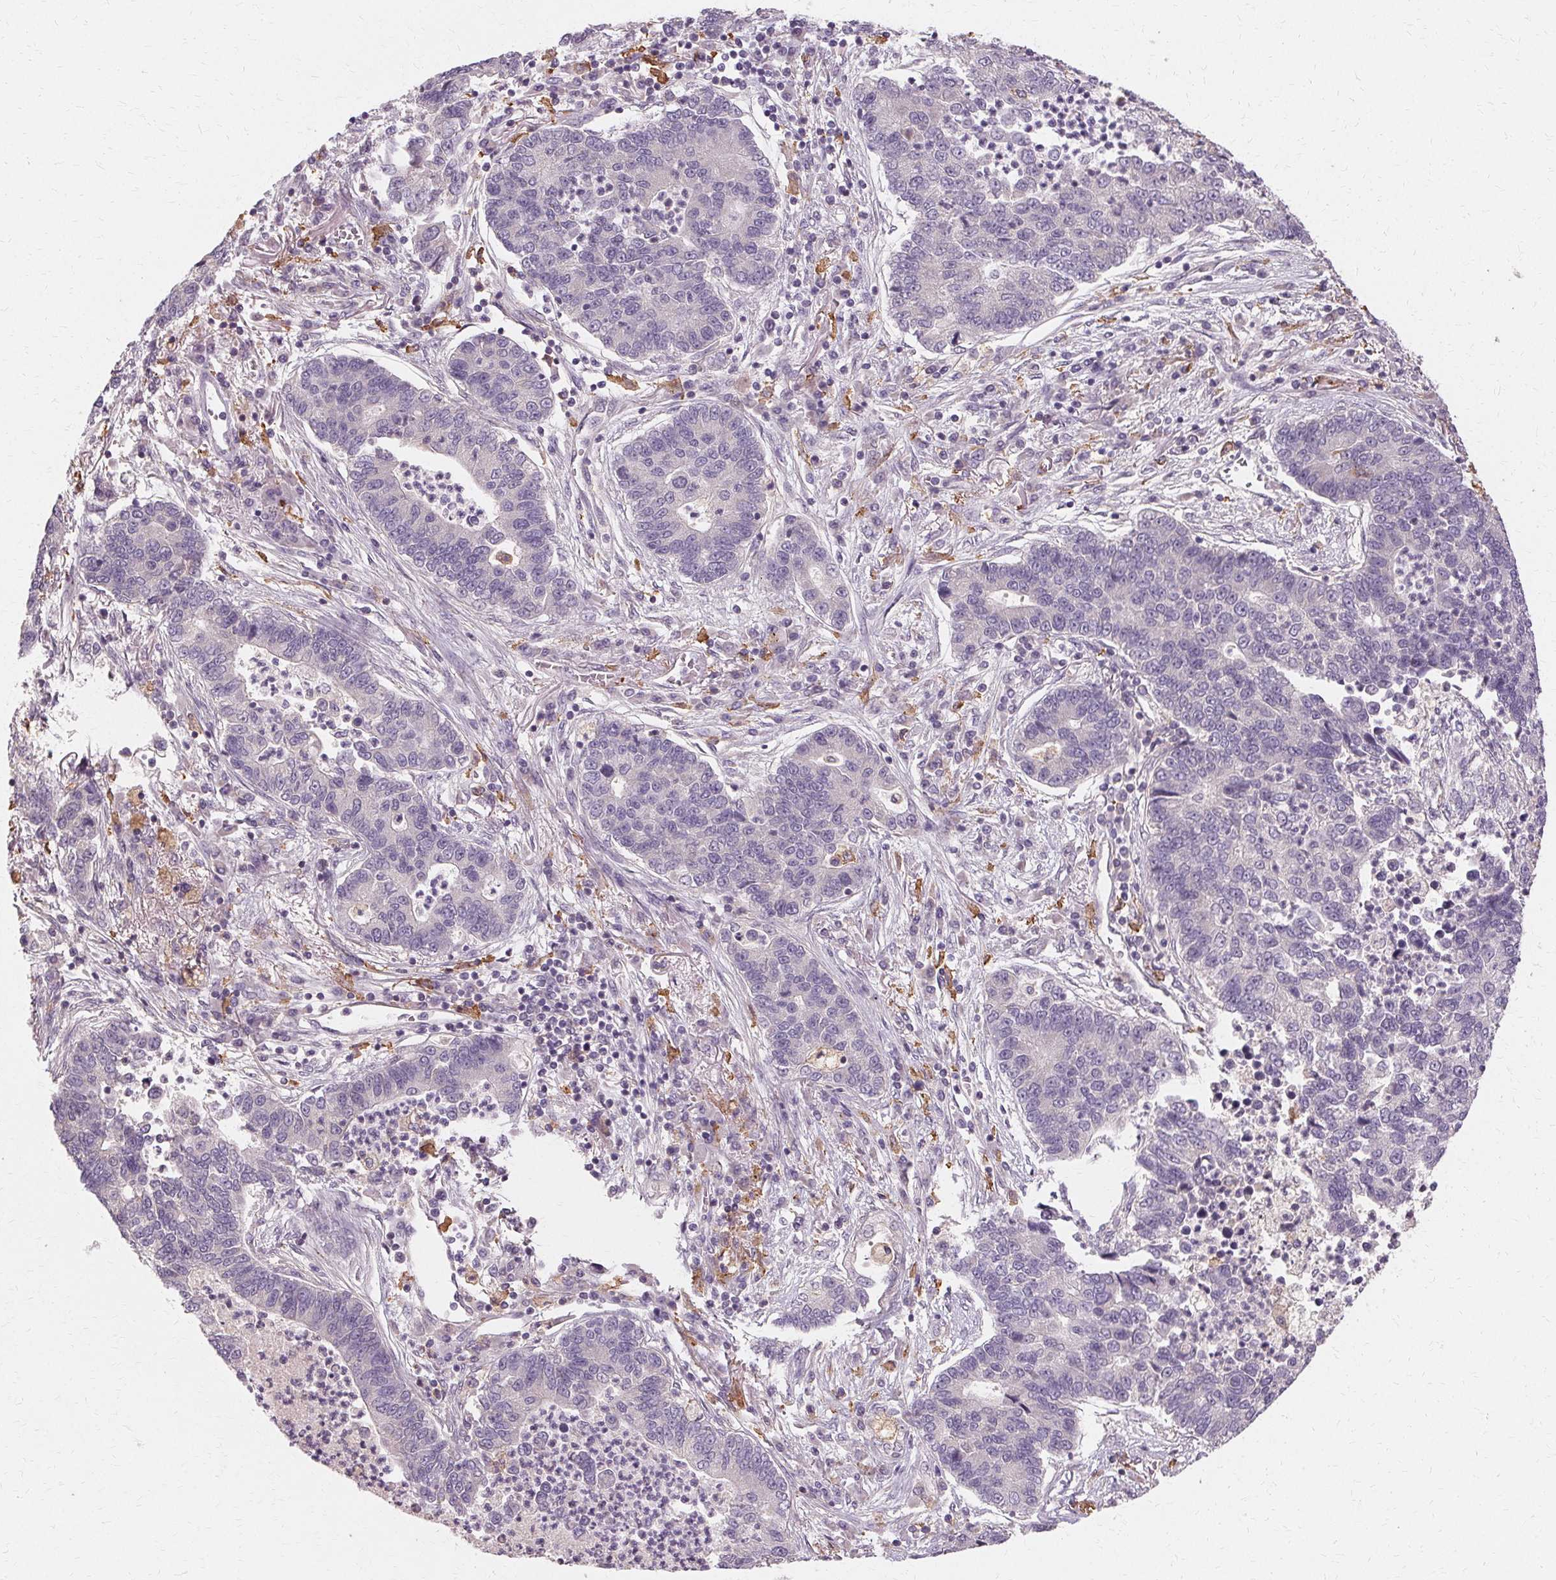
{"staining": {"intensity": "negative", "quantity": "none", "location": "none"}, "tissue": "lung cancer", "cell_type": "Tumor cells", "image_type": "cancer", "snomed": [{"axis": "morphology", "description": "Adenocarcinoma, NOS"}, {"axis": "topography", "description": "Lung"}], "caption": "High power microscopy histopathology image of an IHC photomicrograph of adenocarcinoma (lung), revealing no significant expression in tumor cells. Nuclei are stained in blue.", "gene": "IFNGR1", "patient": {"sex": "female", "age": 57}}